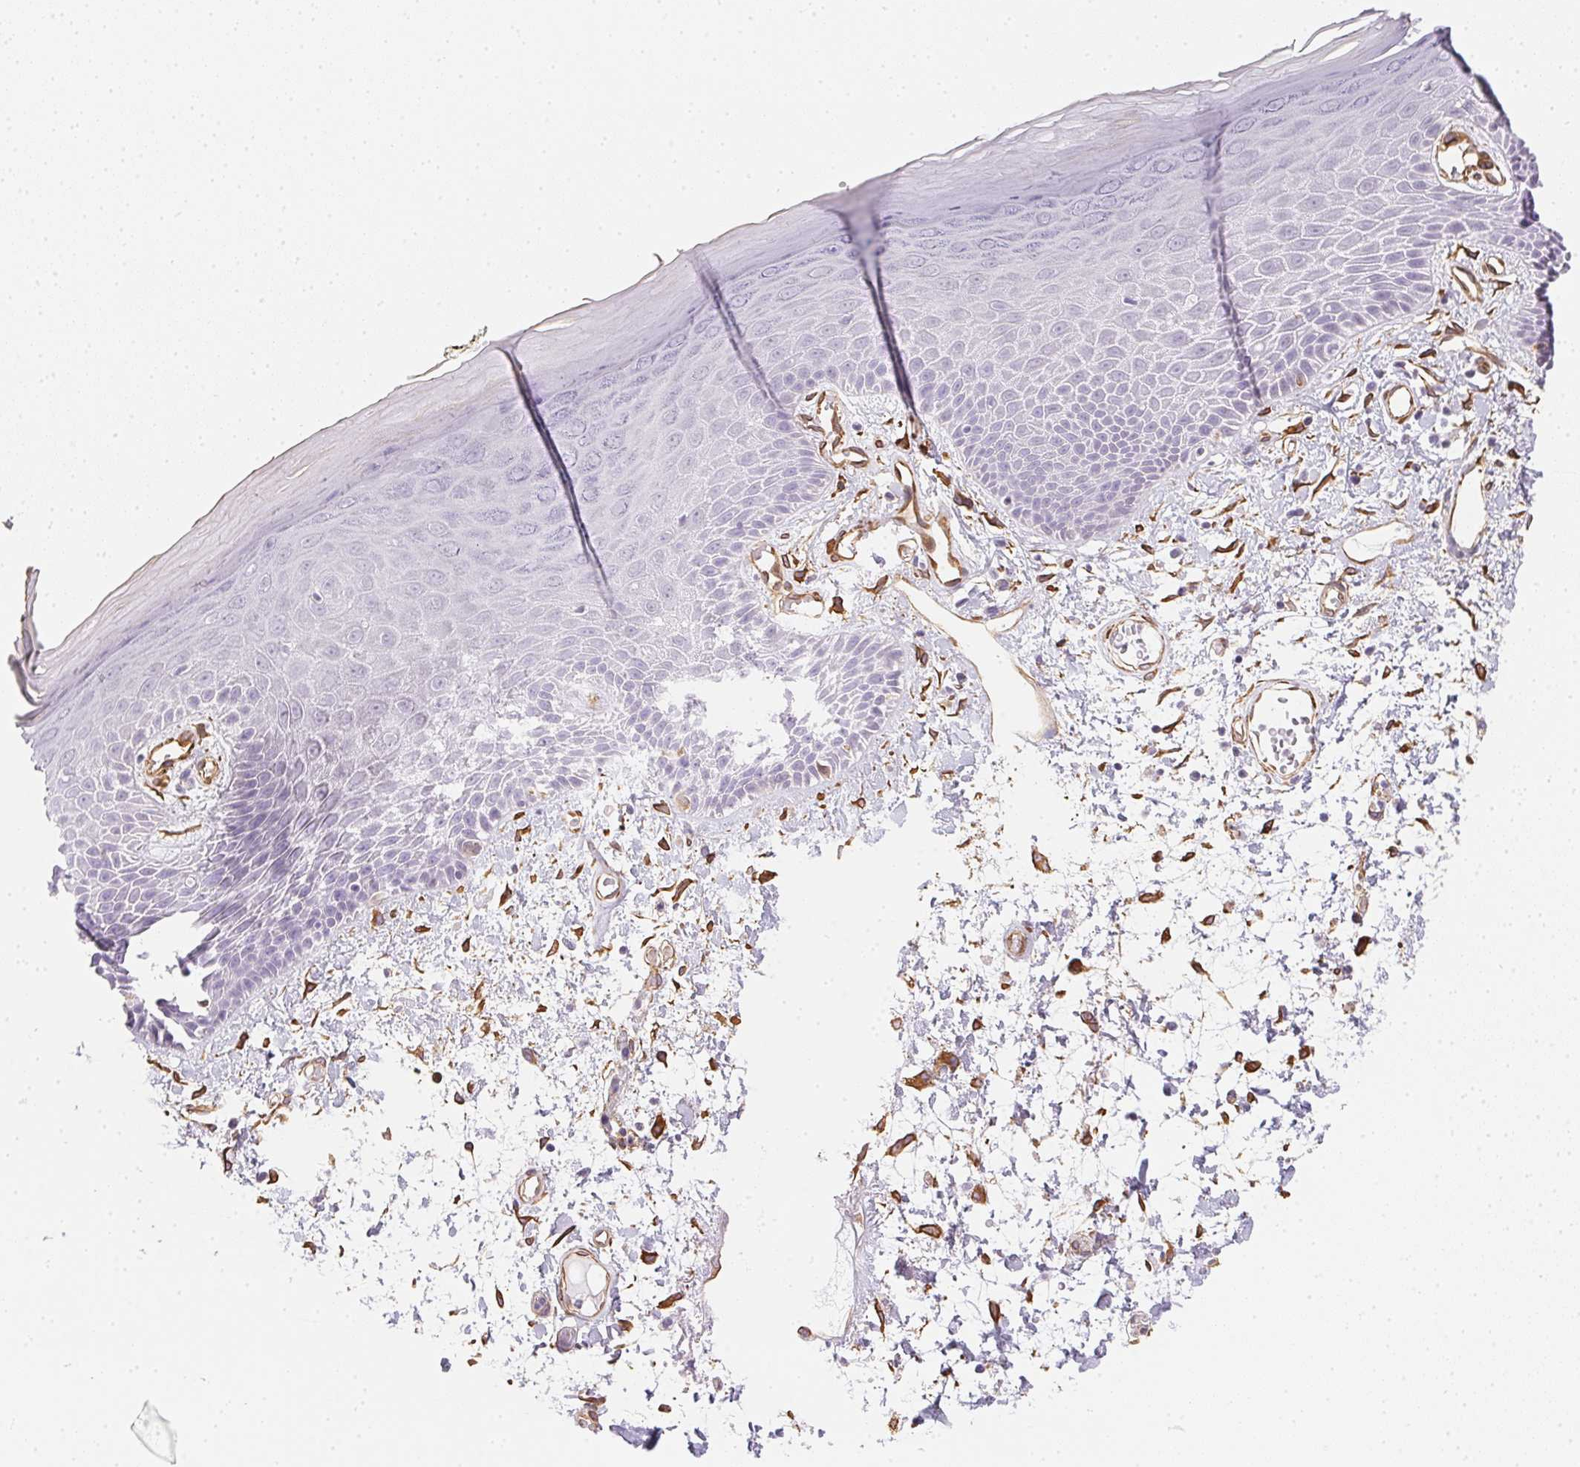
{"staining": {"intensity": "negative", "quantity": "none", "location": "none"}, "tissue": "skin", "cell_type": "Epidermal cells", "image_type": "normal", "snomed": [{"axis": "morphology", "description": "Normal tissue, NOS"}, {"axis": "topography", "description": "Anal"}, {"axis": "topography", "description": "Peripheral nerve tissue"}], "caption": "DAB immunohistochemical staining of normal human skin displays no significant positivity in epidermal cells.", "gene": "RSBN1", "patient": {"sex": "male", "age": 78}}